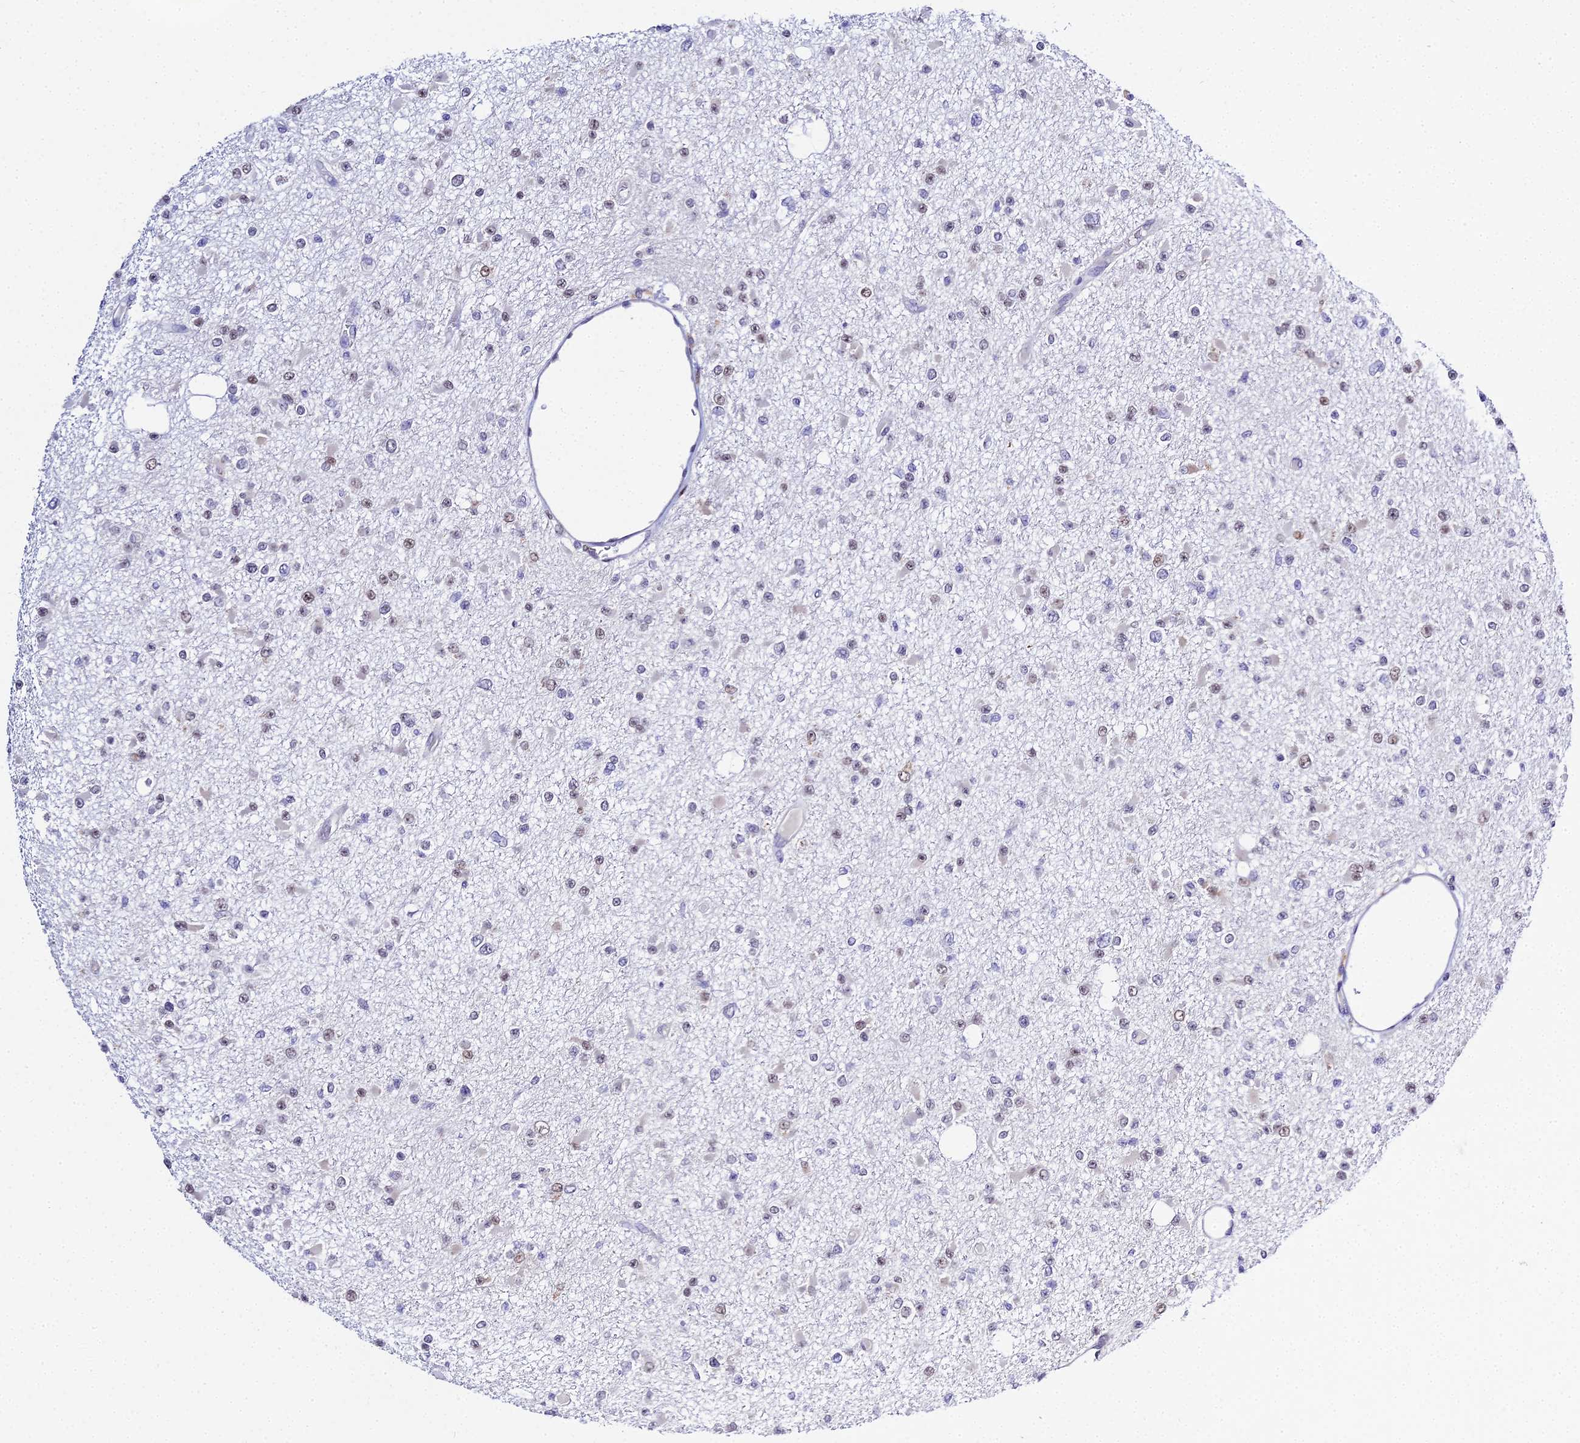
{"staining": {"intensity": "weak", "quantity": "<25%", "location": "nuclear"}, "tissue": "glioma", "cell_type": "Tumor cells", "image_type": "cancer", "snomed": [{"axis": "morphology", "description": "Glioma, malignant, Low grade"}, {"axis": "topography", "description": "Brain"}], "caption": "Glioma stained for a protein using IHC exhibits no positivity tumor cells.", "gene": "POFUT2", "patient": {"sex": "female", "age": 22}}